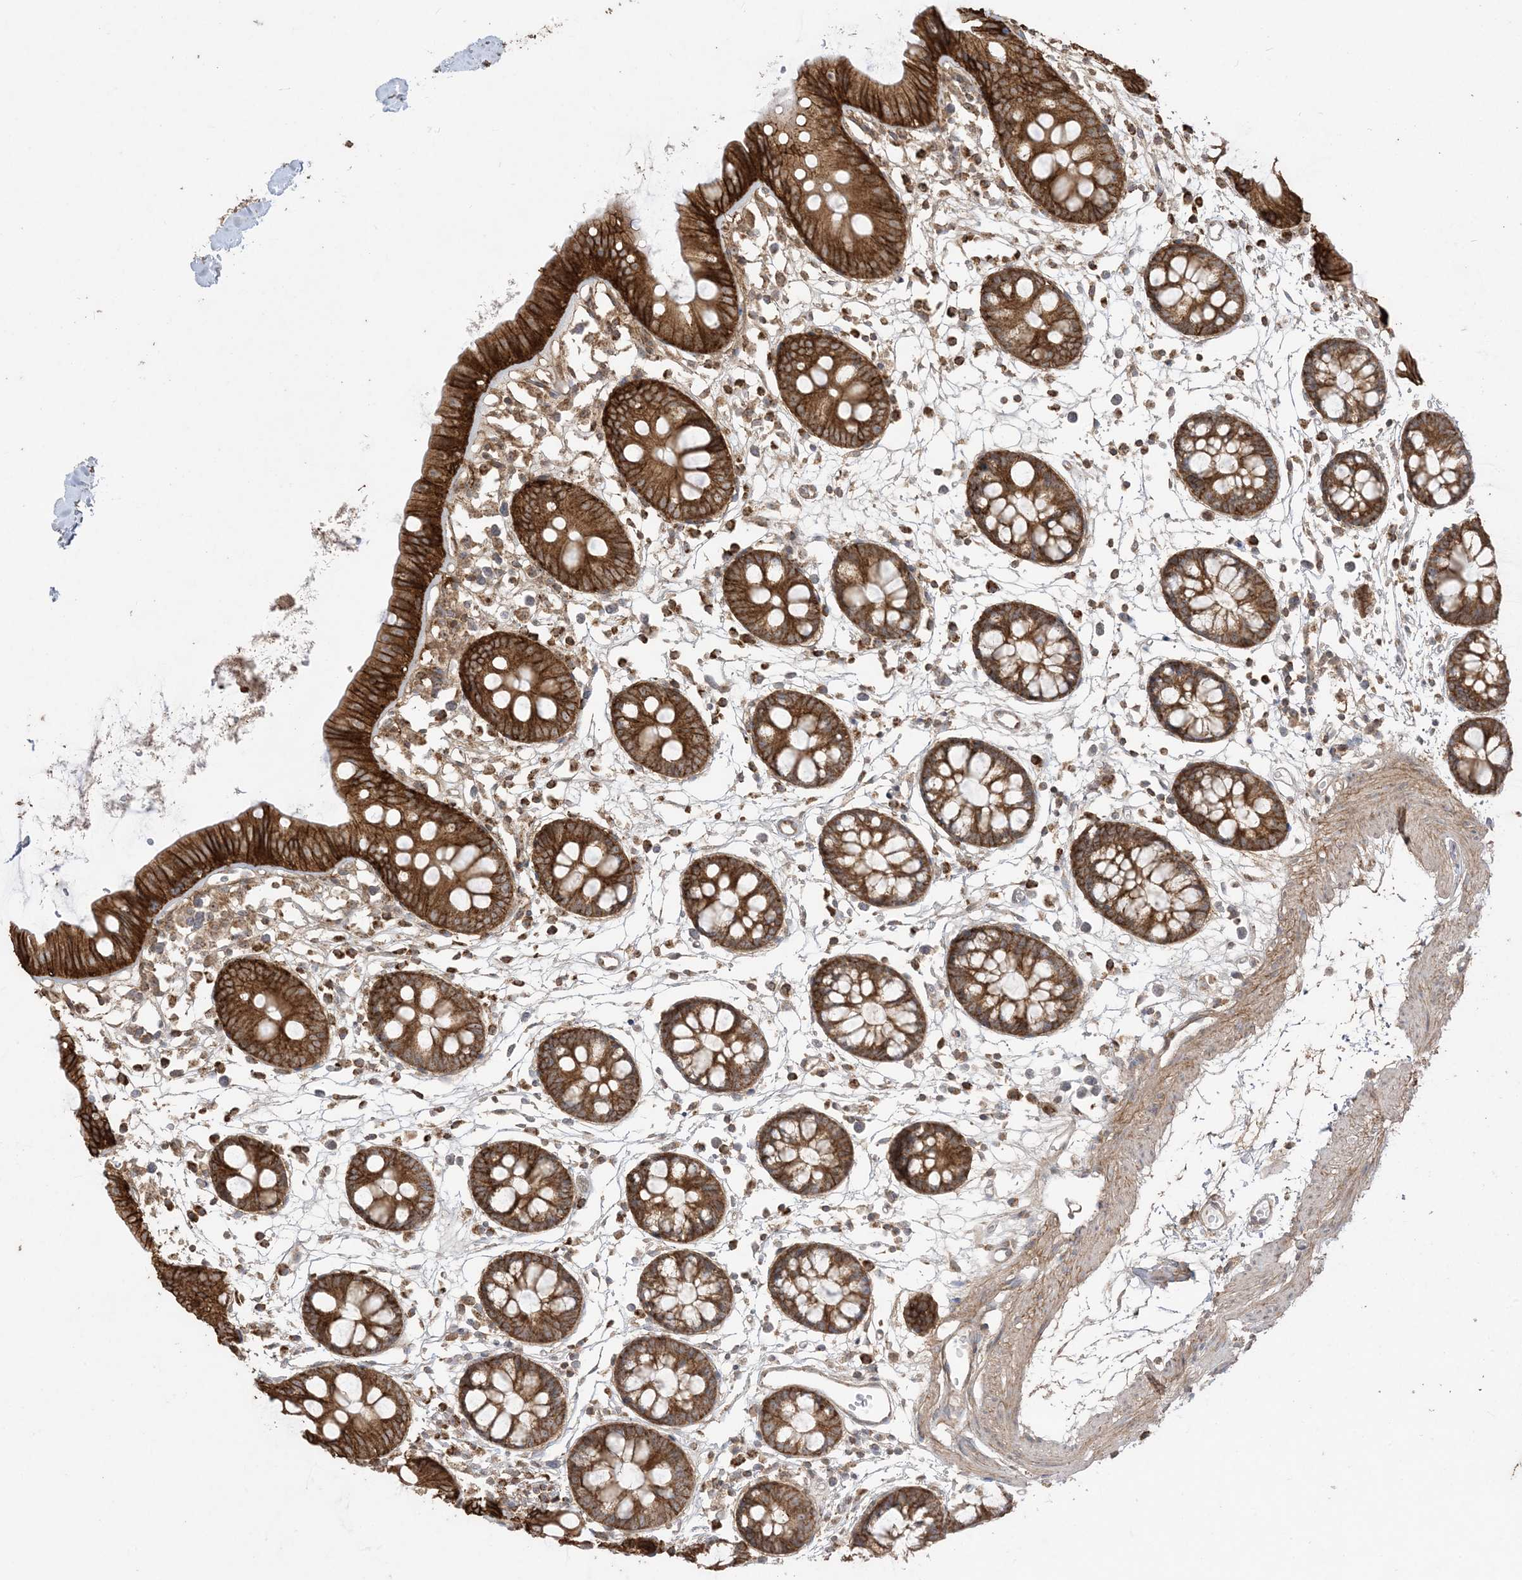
{"staining": {"intensity": "moderate", "quantity": ">75%", "location": "cytoplasmic/membranous"}, "tissue": "colon", "cell_type": "Endothelial cells", "image_type": "normal", "snomed": [{"axis": "morphology", "description": "Normal tissue, NOS"}, {"axis": "topography", "description": "Colon"}], "caption": "Immunohistochemical staining of unremarkable colon exhibits moderate cytoplasmic/membranous protein positivity in approximately >75% of endothelial cells.", "gene": "SIRT3", "patient": {"sex": "male", "age": 56}}